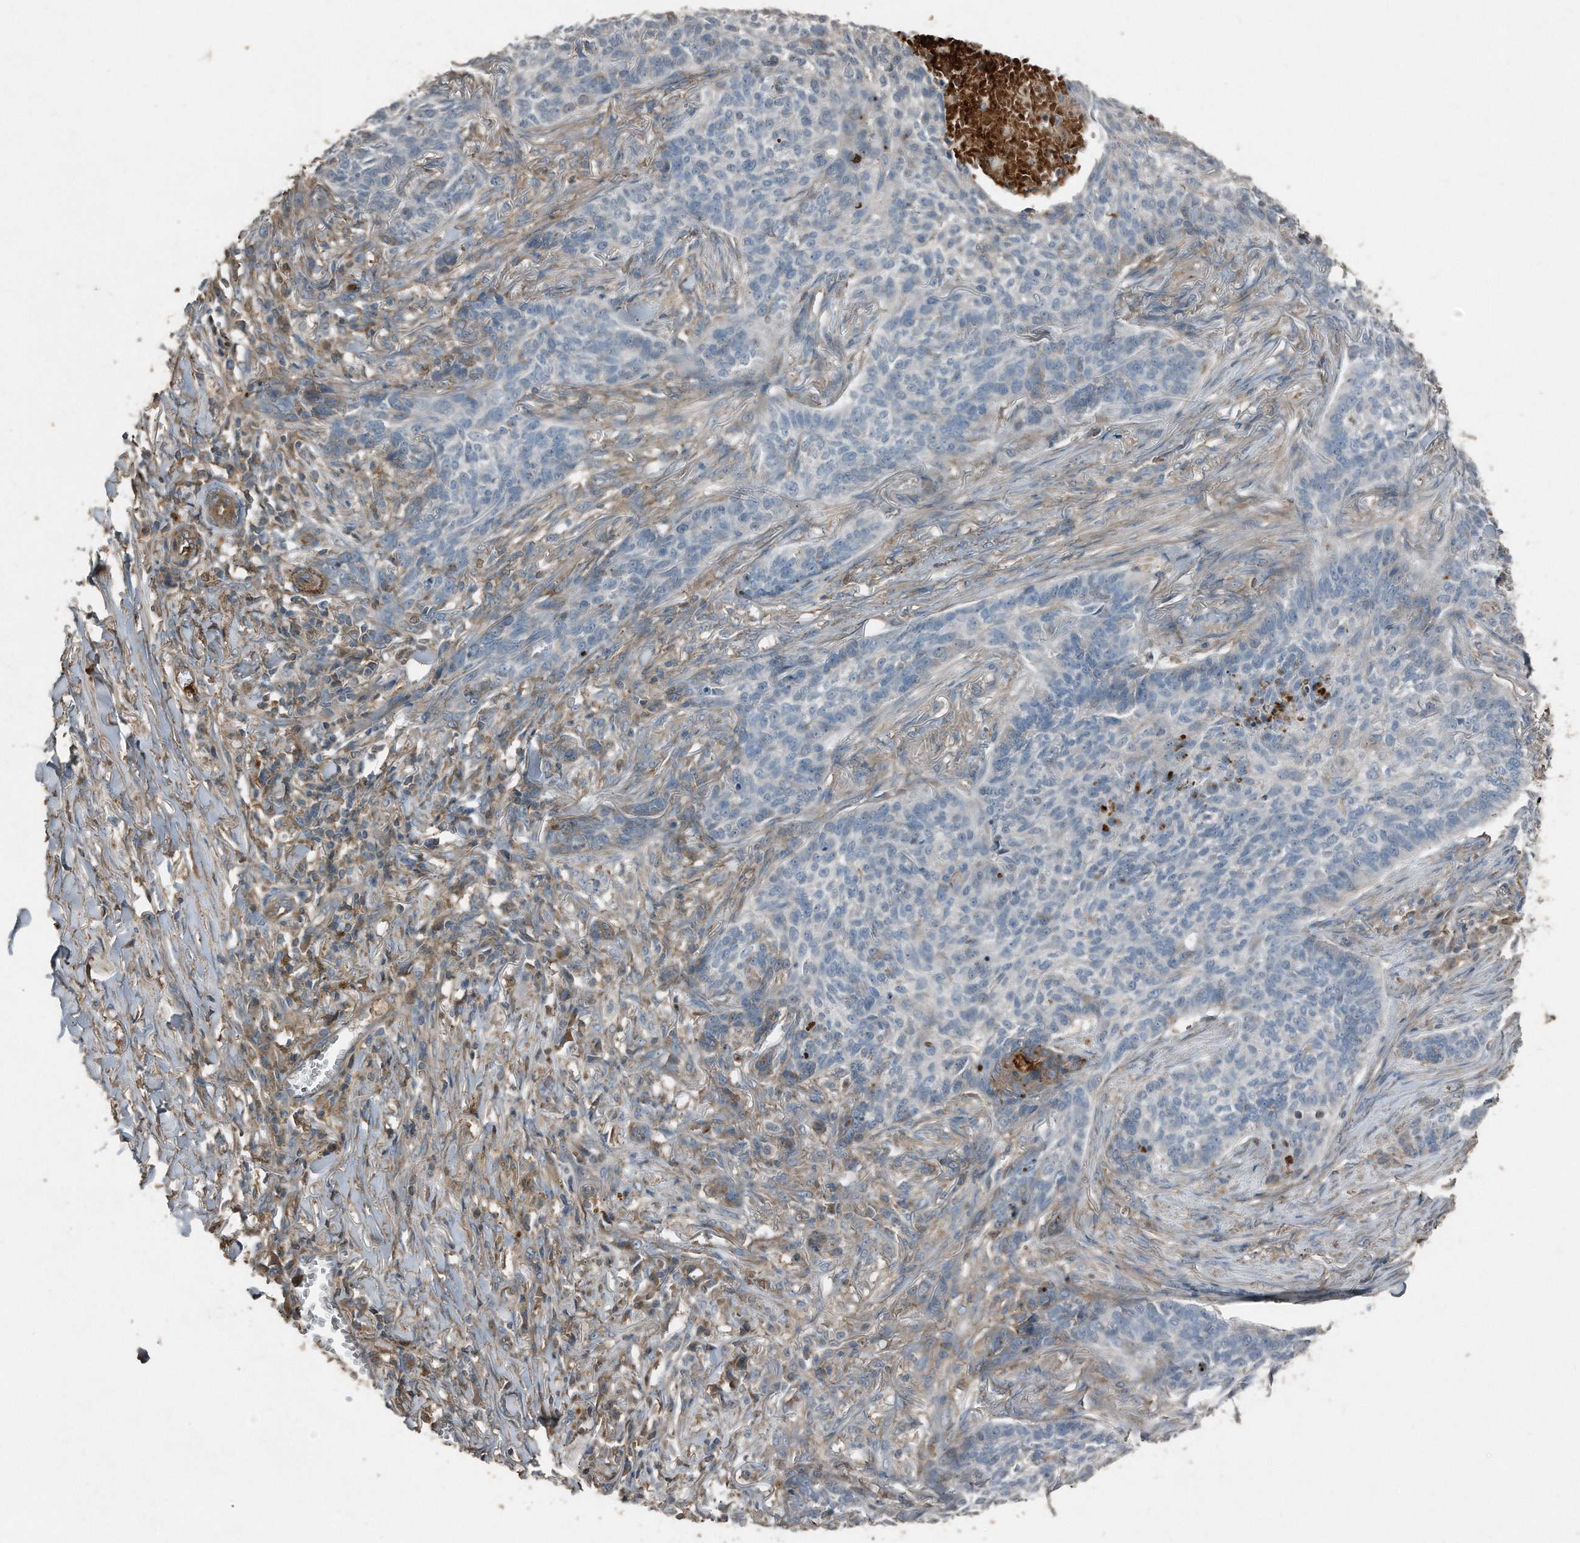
{"staining": {"intensity": "negative", "quantity": "none", "location": "none"}, "tissue": "skin cancer", "cell_type": "Tumor cells", "image_type": "cancer", "snomed": [{"axis": "morphology", "description": "Basal cell carcinoma"}, {"axis": "topography", "description": "Skin"}], "caption": "This histopathology image is of skin cancer stained with immunohistochemistry (IHC) to label a protein in brown with the nuclei are counter-stained blue. There is no expression in tumor cells. The staining was performed using DAB to visualize the protein expression in brown, while the nuclei were stained in blue with hematoxylin (Magnification: 20x).", "gene": "C9", "patient": {"sex": "male", "age": 85}}